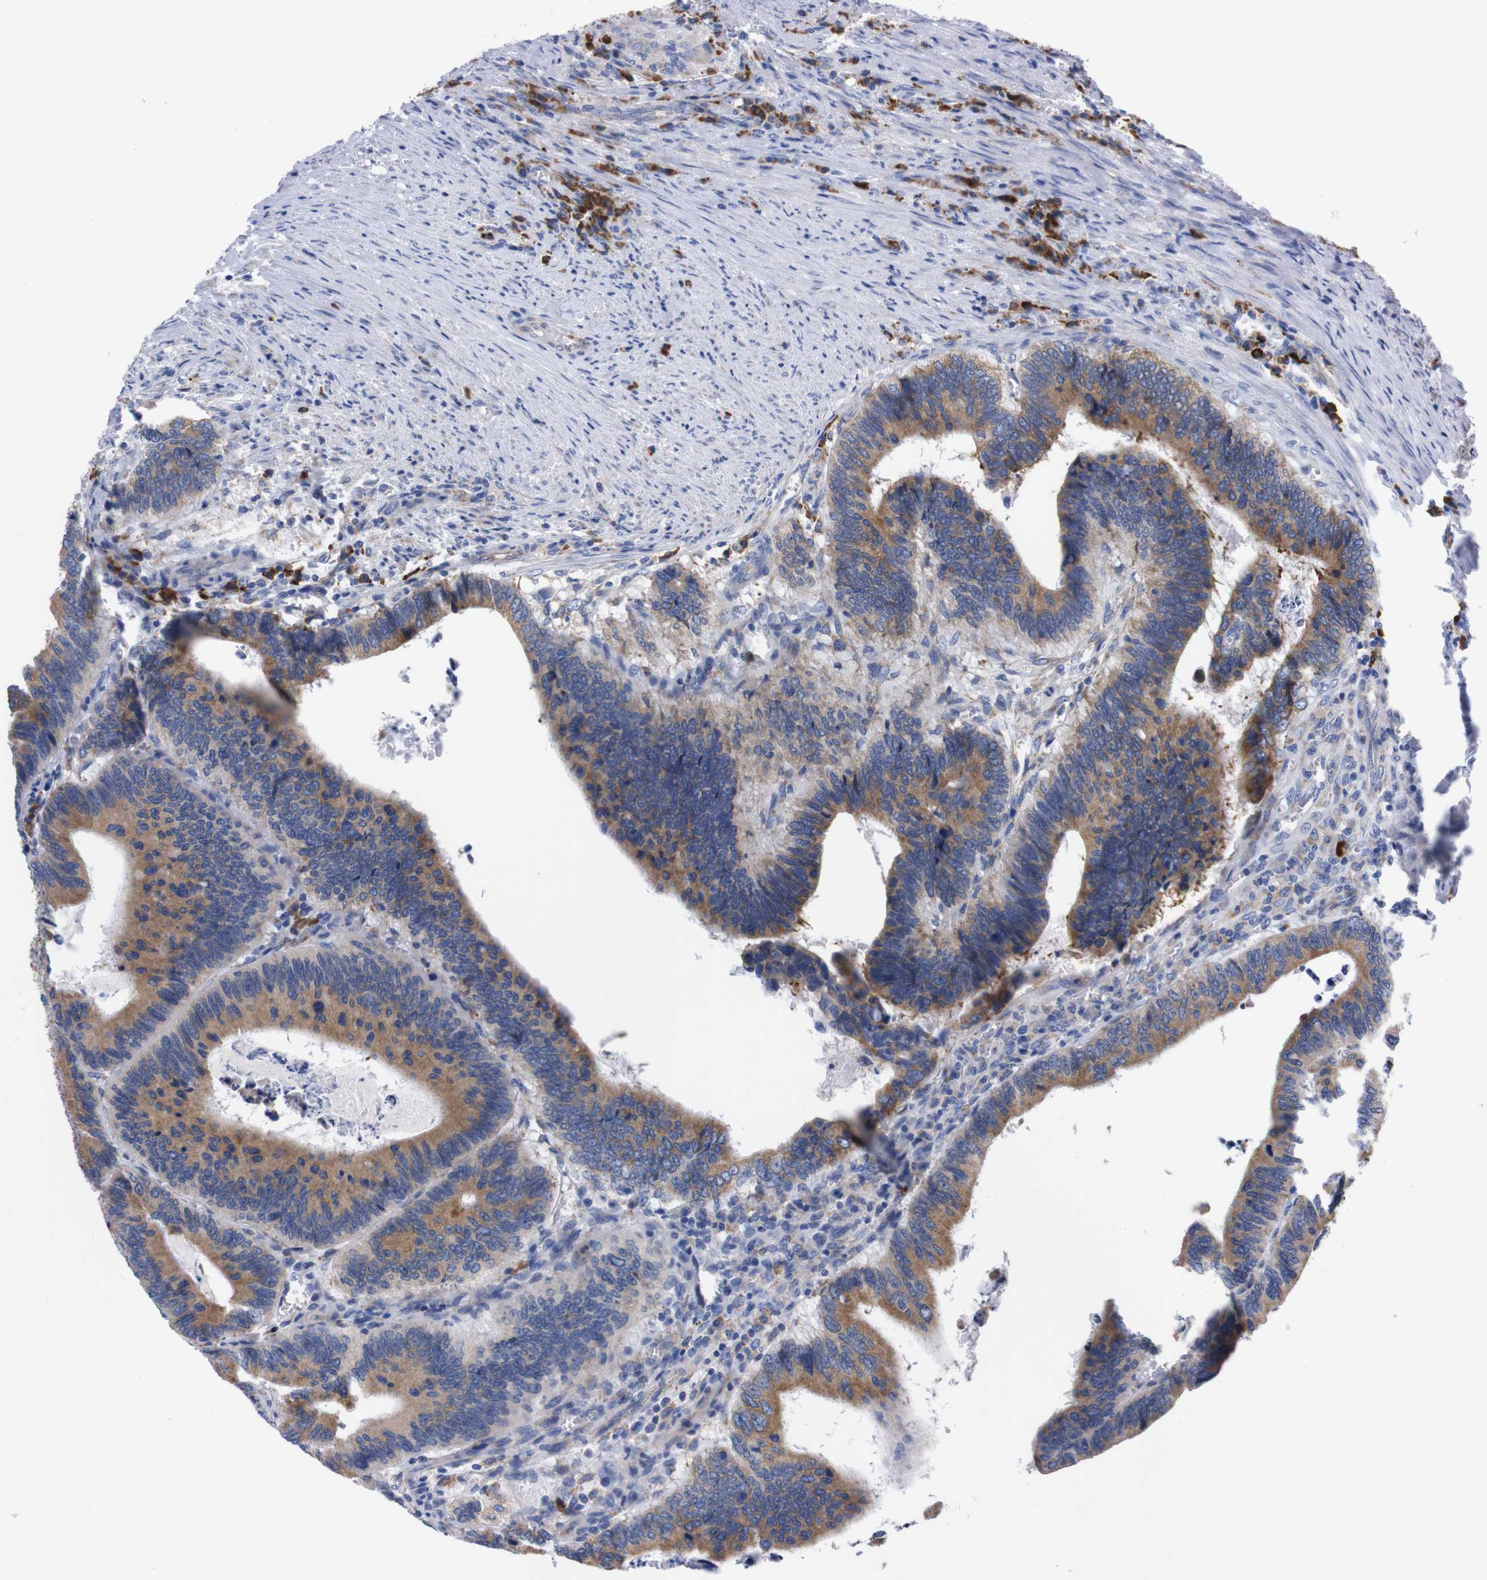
{"staining": {"intensity": "moderate", "quantity": ">75%", "location": "cytoplasmic/membranous"}, "tissue": "colorectal cancer", "cell_type": "Tumor cells", "image_type": "cancer", "snomed": [{"axis": "morphology", "description": "Adenocarcinoma, NOS"}, {"axis": "topography", "description": "Colon"}], "caption": "High-power microscopy captured an immunohistochemistry (IHC) micrograph of colorectal adenocarcinoma, revealing moderate cytoplasmic/membranous expression in approximately >75% of tumor cells.", "gene": "NEBL", "patient": {"sex": "male", "age": 72}}